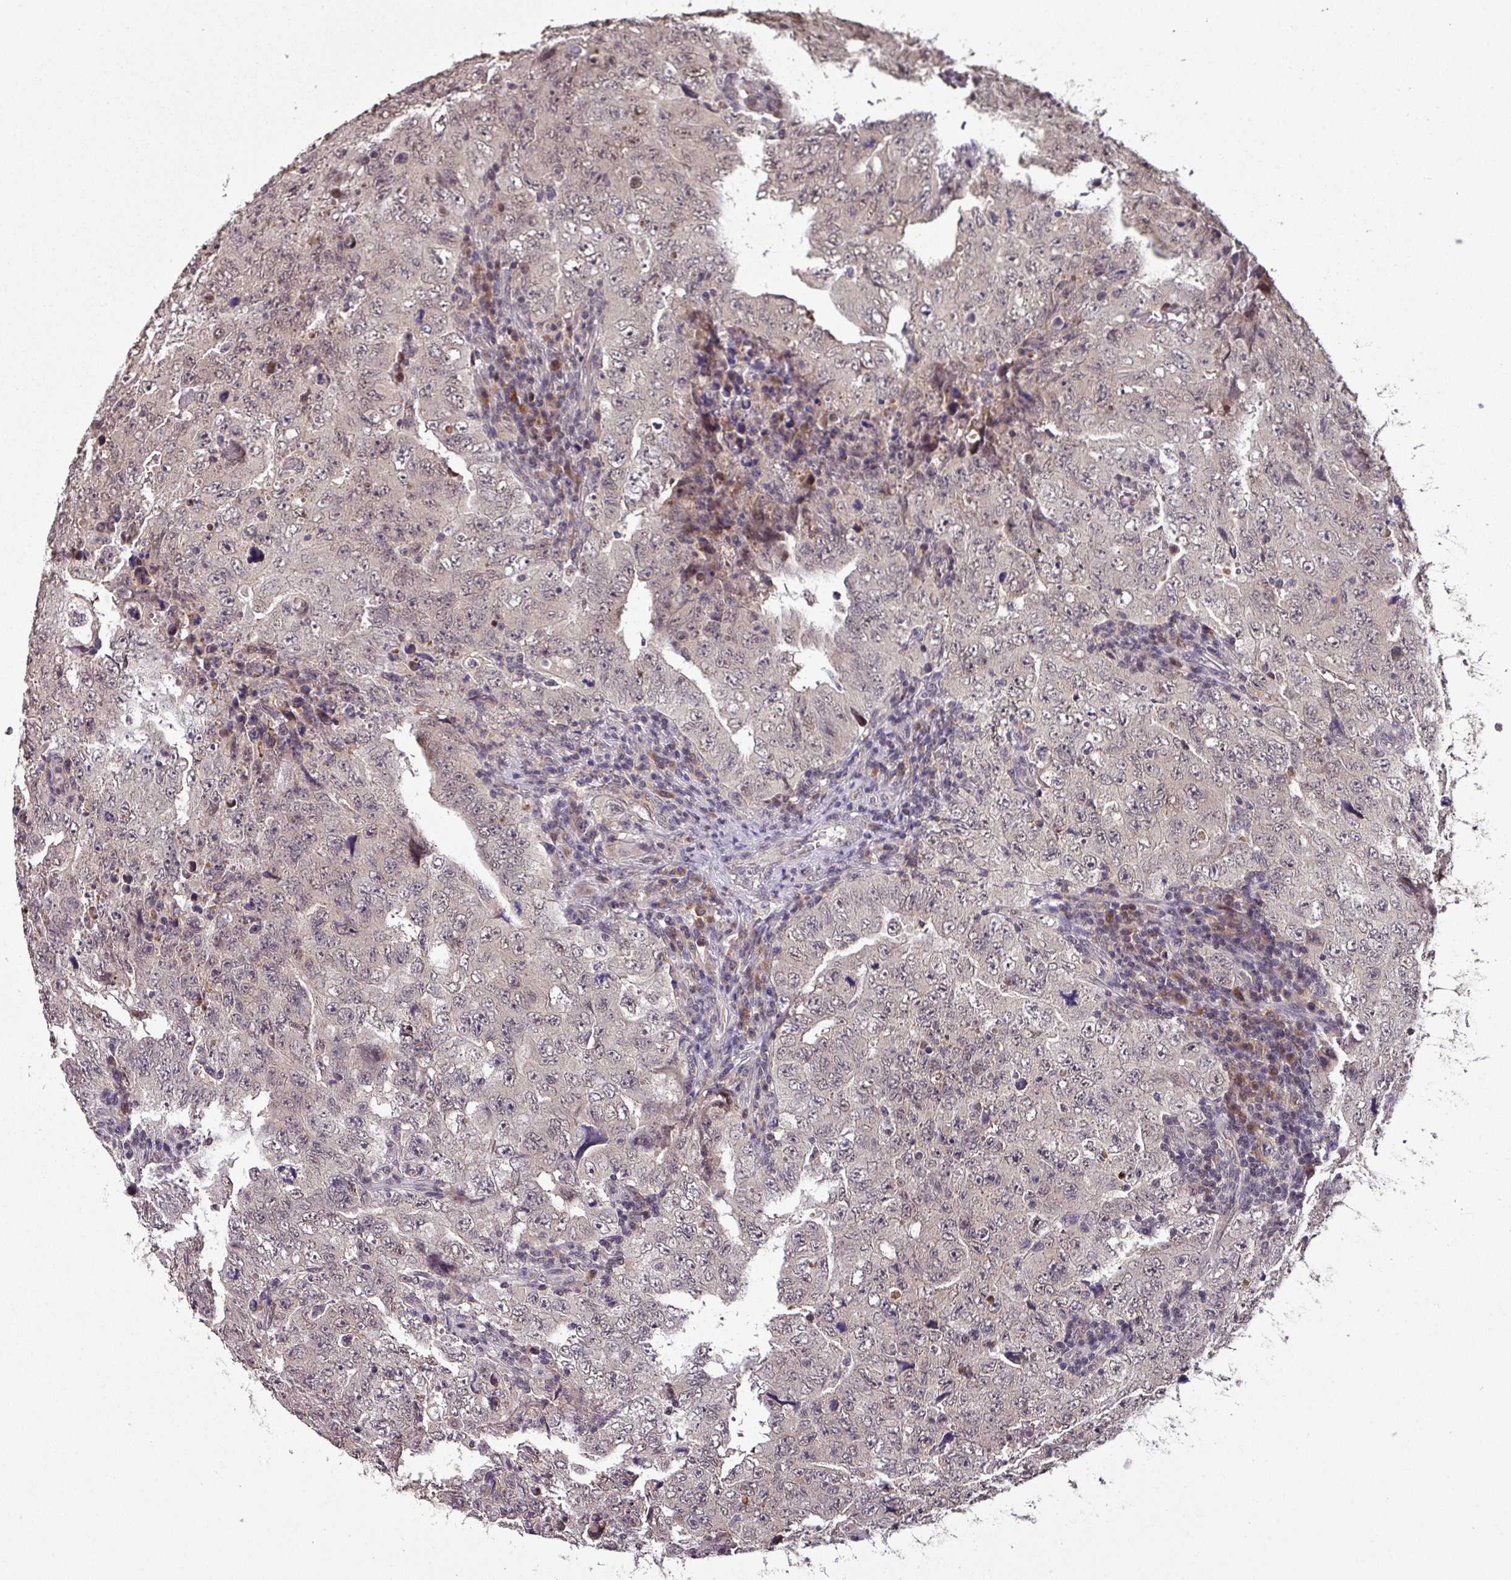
{"staining": {"intensity": "negative", "quantity": "none", "location": "none"}, "tissue": "testis cancer", "cell_type": "Tumor cells", "image_type": "cancer", "snomed": [{"axis": "morphology", "description": "Carcinoma, Embryonal, NOS"}, {"axis": "topography", "description": "Testis"}], "caption": "This is an immunohistochemistry photomicrograph of human testis cancer (embryonal carcinoma). There is no expression in tumor cells.", "gene": "NOB1", "patient": {"sex": "male", "age": 26}}